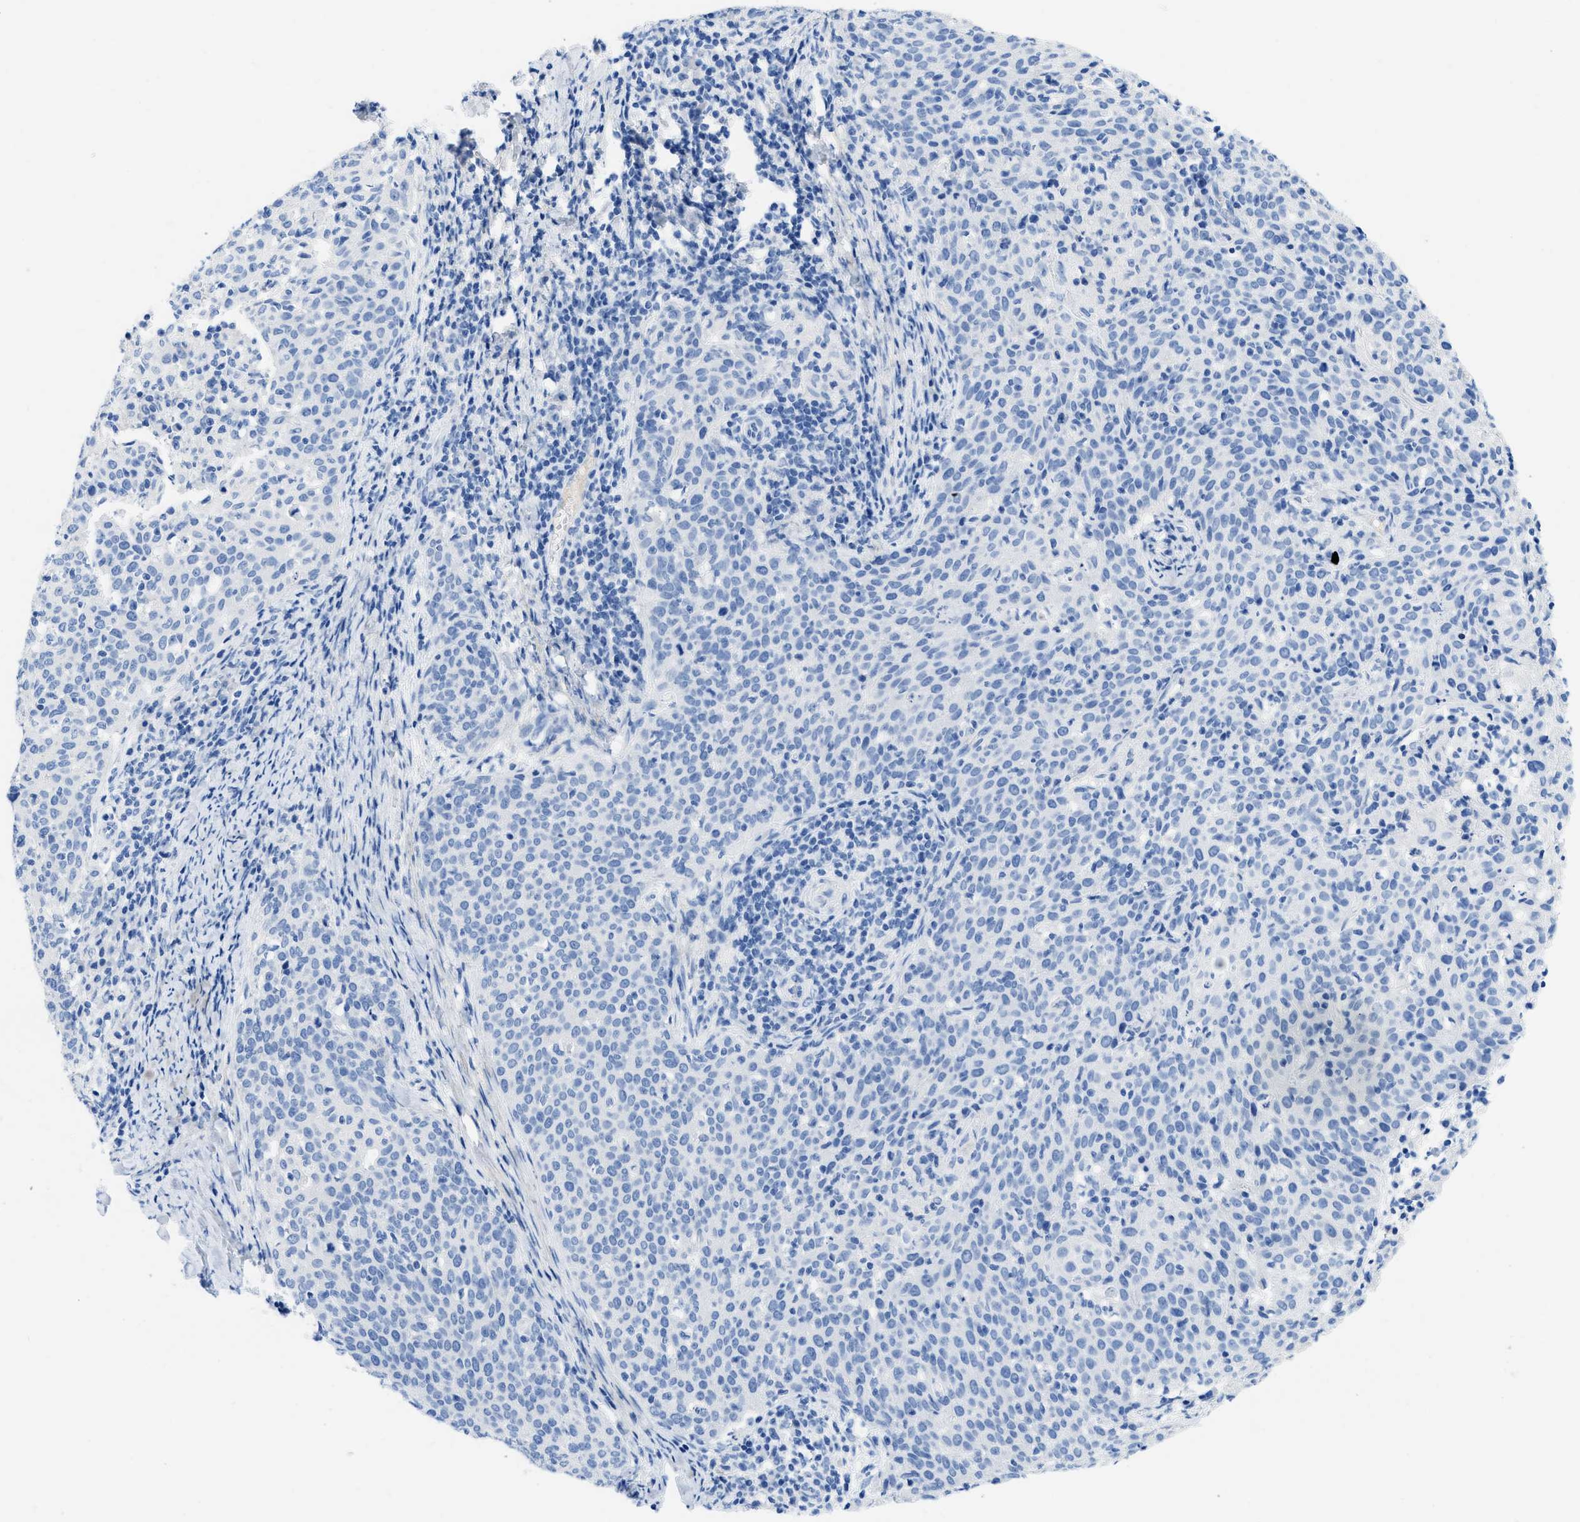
{"staining": {"intensity": "negative", "quantity": "none", "location": "none"}, "tissue": "cervical cancer", "cell_type": "Tumor cells", "image_type": "cancer", "snomed": [{"axis": "morphology", "description": "Squamous cell carcinoma, NOS"}, {"axis": "topography", "description": "Cervix"}], "caption": "IHC image of neoplastic tissue: human cervical cancer stained with DAB exhibits no significant protein positivity in tumor cells.", "gene": "COL3A1", "patient": {"sex": "female", "age": 38}}